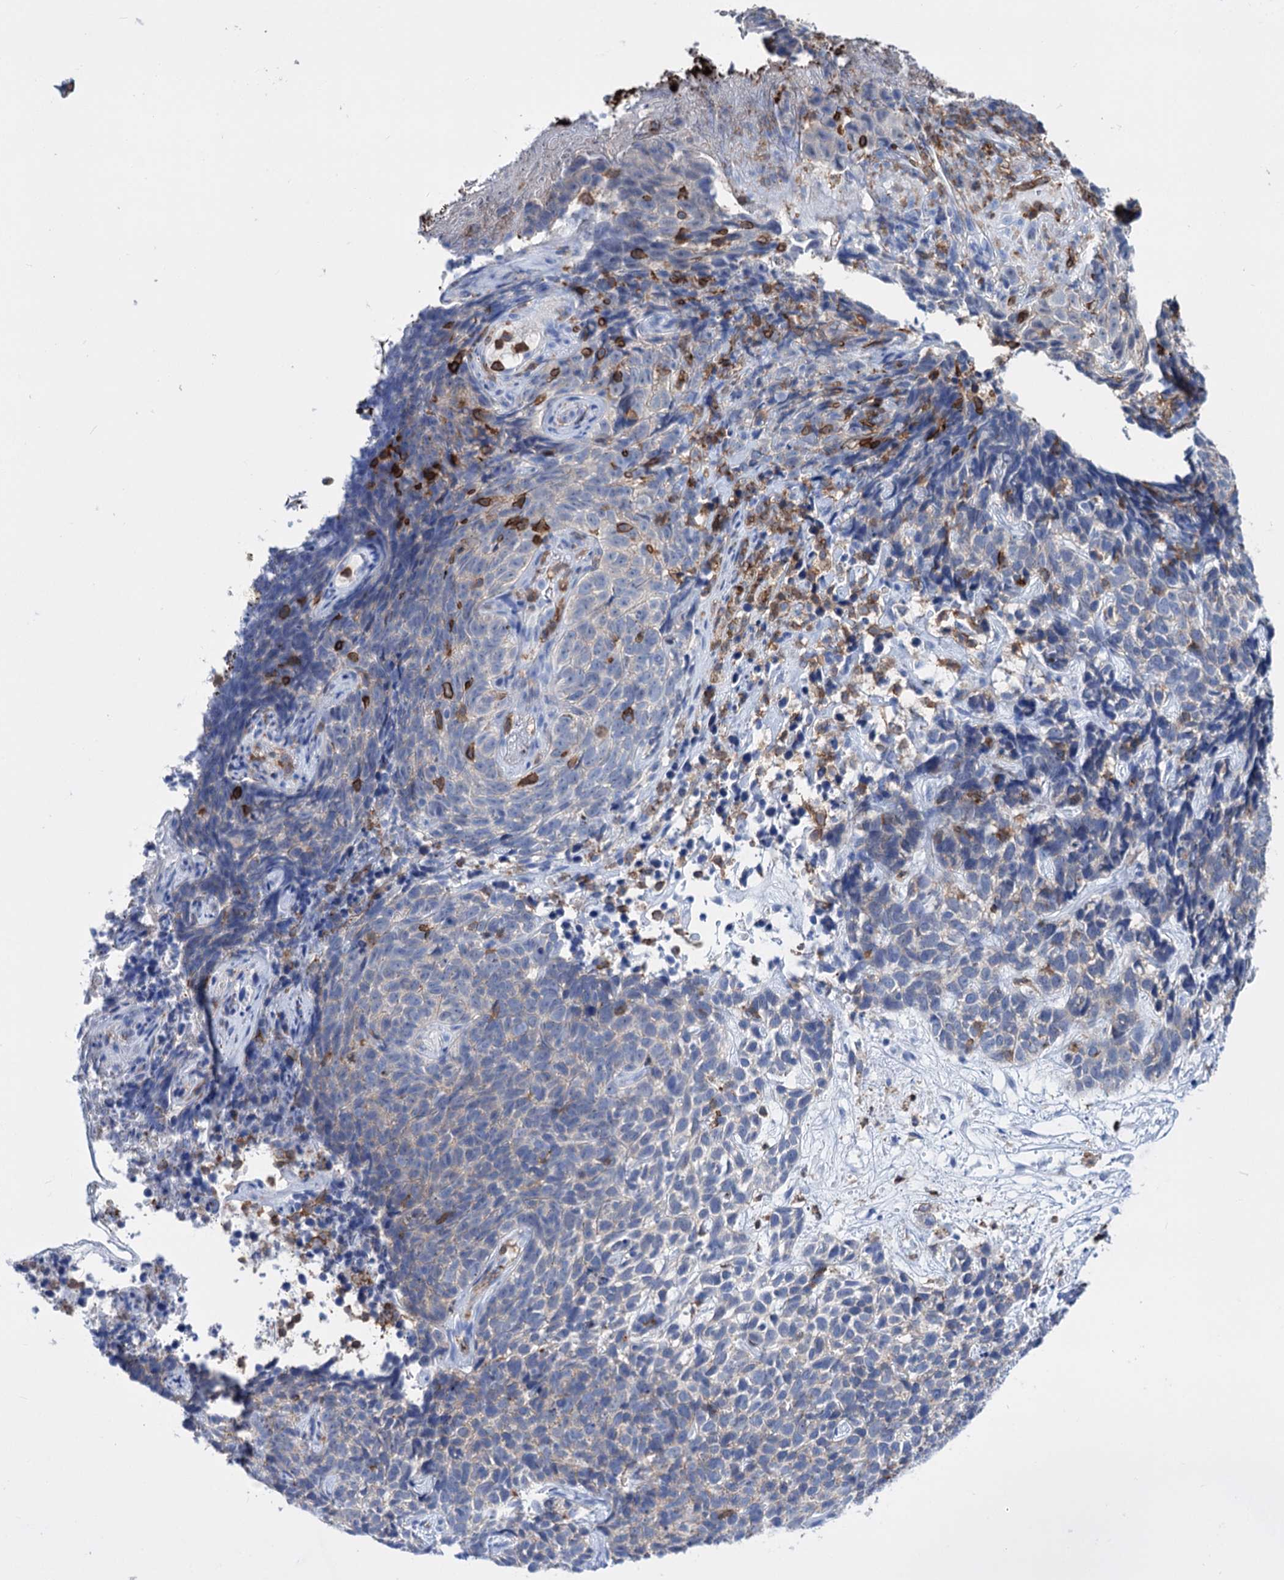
{"staining": {"intensity": "weak", "quantity": "25%-75%", "location": "cytoplasmic/membranous"}, "tissue": "skin cancer", "cell_type": "Tumor cells", "image_type": "cancer", "snomed": [{"axis": "morphology", "description": "Basal cell carcinoma"}, {"axis": "topography", "description": "Skin"}], "caption": "A photomicrograph of skin cancer stained for a protein shows weak cytoplasmic/membranous brown staining in tumor cells.", "gene": "DEF6", "patient": {"sex": "female", "age": 84}}